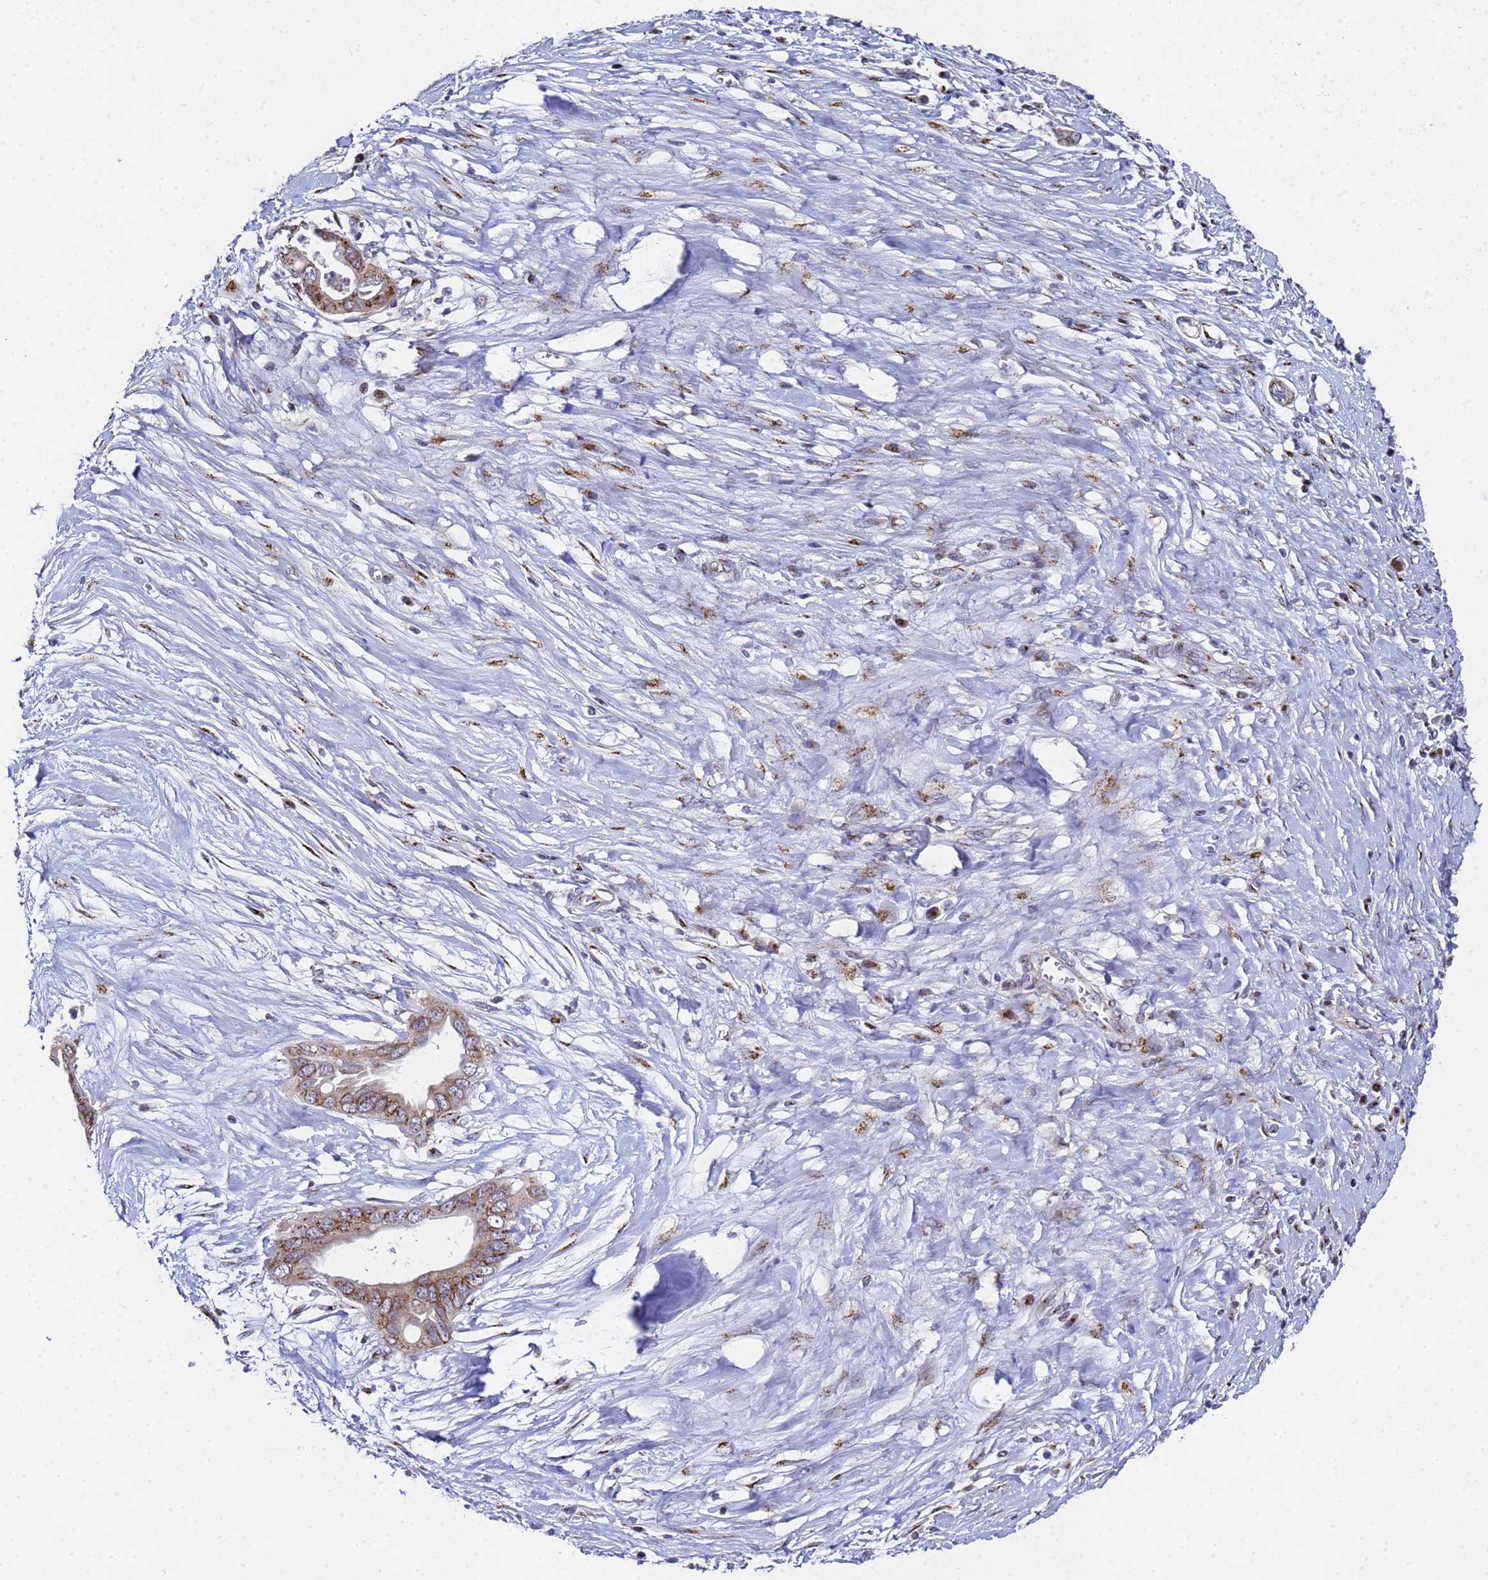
{"staining": {"intensity": "moderate", "quantity": ">75%", "location": "cytoplasmic/membranous"}, "tissue": "pancreatic cancer", "cell_type": "Tumor cells", "image_type": "cancer", "snomed": [{"axis": "morphology", "description": "Adenocarcinoma, NOS"}, {"axis": "topography", "description": "Pancreas"}], "caption": "A medium amount of moderate cytoplasmic/membranous expression is seen in about >75% of tumor cells in pancreatic adenocarcinoma tissue.", "gene": "NSUN6", "patient": {"sex": "male", "age": 75}}